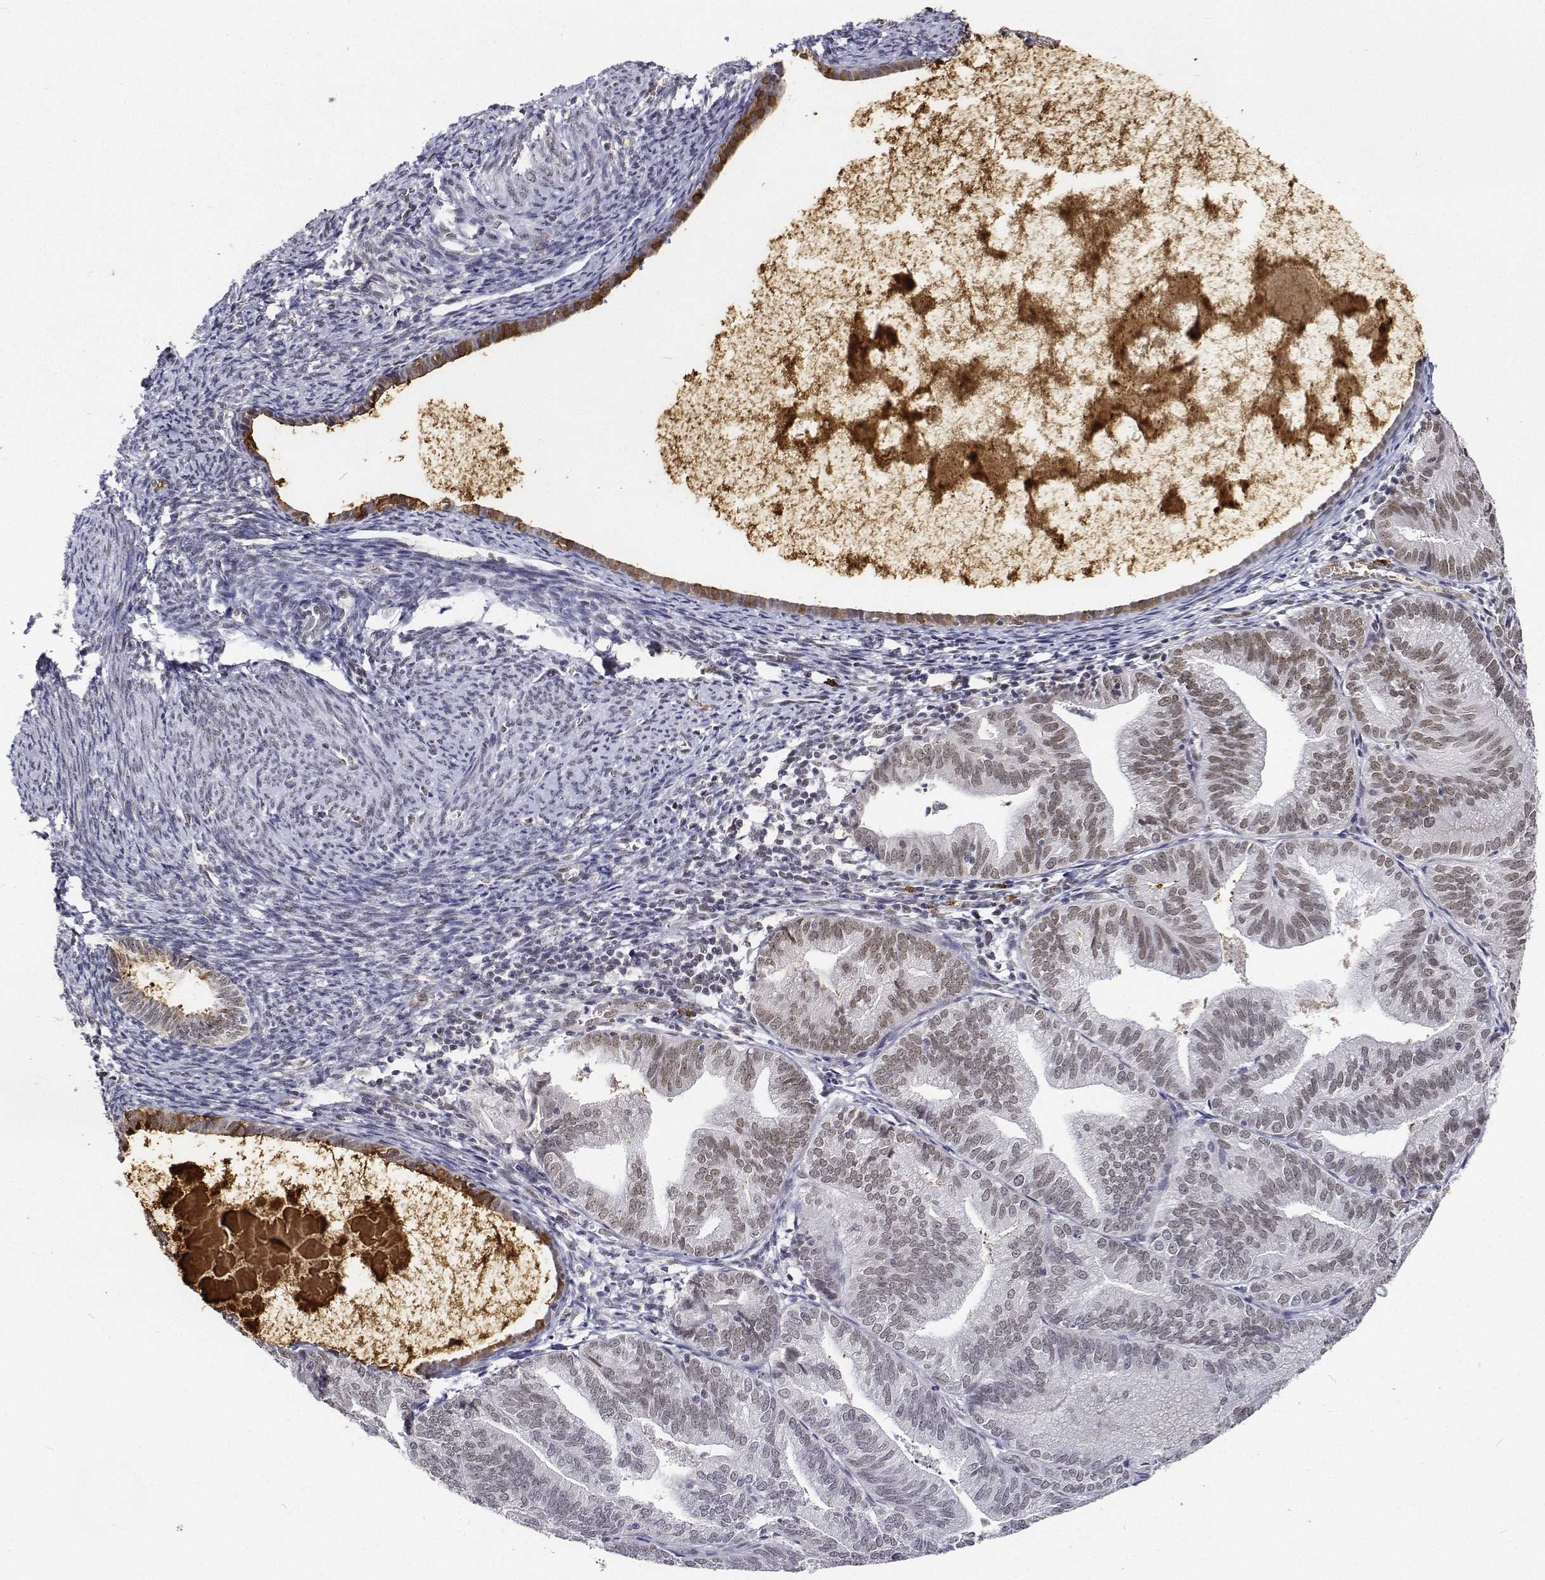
{"staining": {"intensity": "weak", "quantity": "25%-75%", "location": "nuclear"}, "tissue": "endometrial cancer", "cell_type": "Tumor cells", "image_type": "cancer", "snomed": [{"axis": "morphology", "description": "Adenocarcinoma, NOS"}, {"axis": "topography", "description": "Endometrium"}], "caption": "Approximately 25%-75% of tumor cells in human endometrial cancer (adenocarcinoma) exhibit weak nuclear protein staining as visualized by brown immunohistochemical staining.", "gene": "ATRX", "patient": {"sex": "female", "age": 70}}